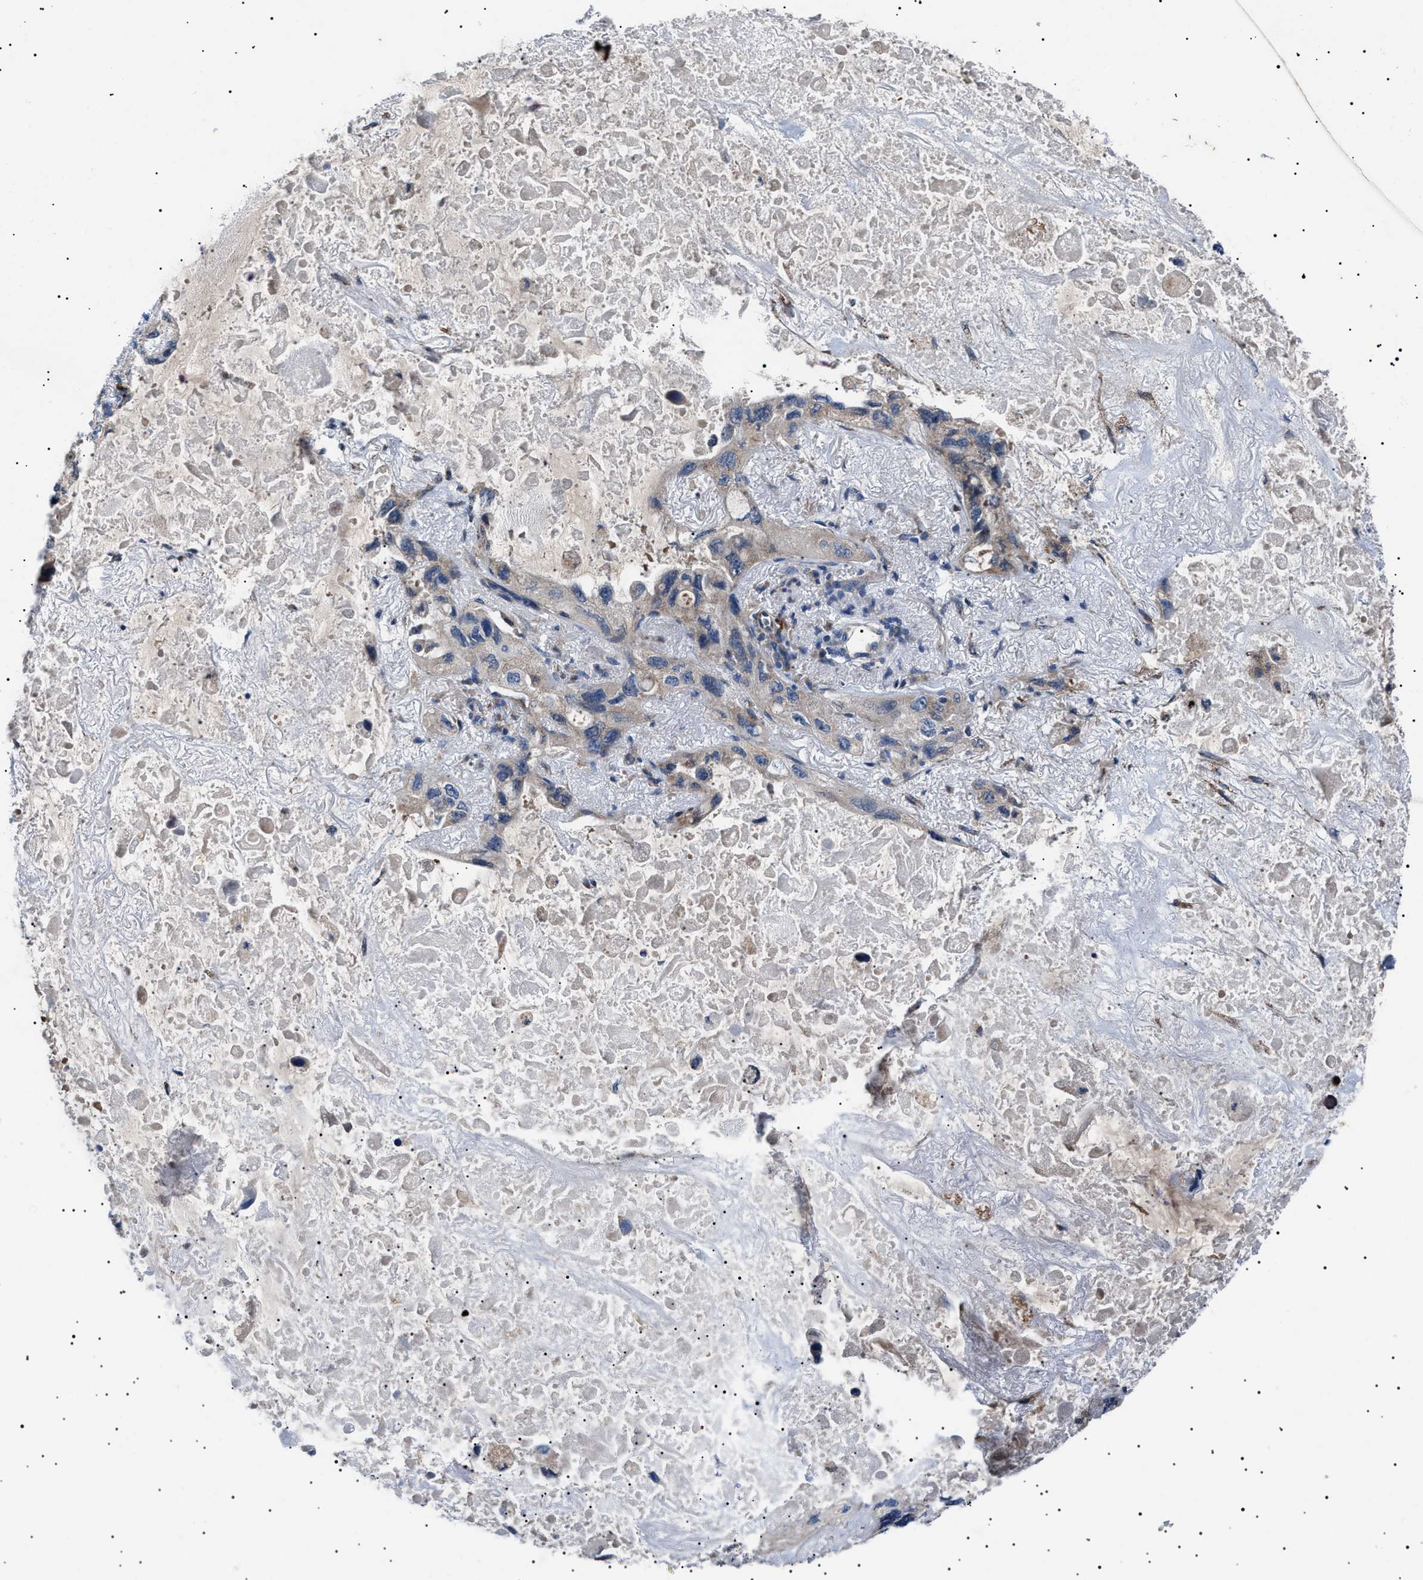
{"staining": {"intensity": "weak", "quantity": "<25%", "location": "cytoplasmic/membranous"}, "tissue": "lung cancer", "cell_type": "Tumor cells", "image_type": "cancer", "snomed": [{"axis": "morphology", "description": "Squamous cell carcinoma, NOS"}, {"axis": "topography", "description": "Lung"}], "caption": "An image of human lung squamous cell carcinoma is negative for staining in tumor cells. (Brightfield microscopy of DAB IHC at high magnification).", "gene": "PTRH1", "patient": {"sex": "female", "age": 73}}